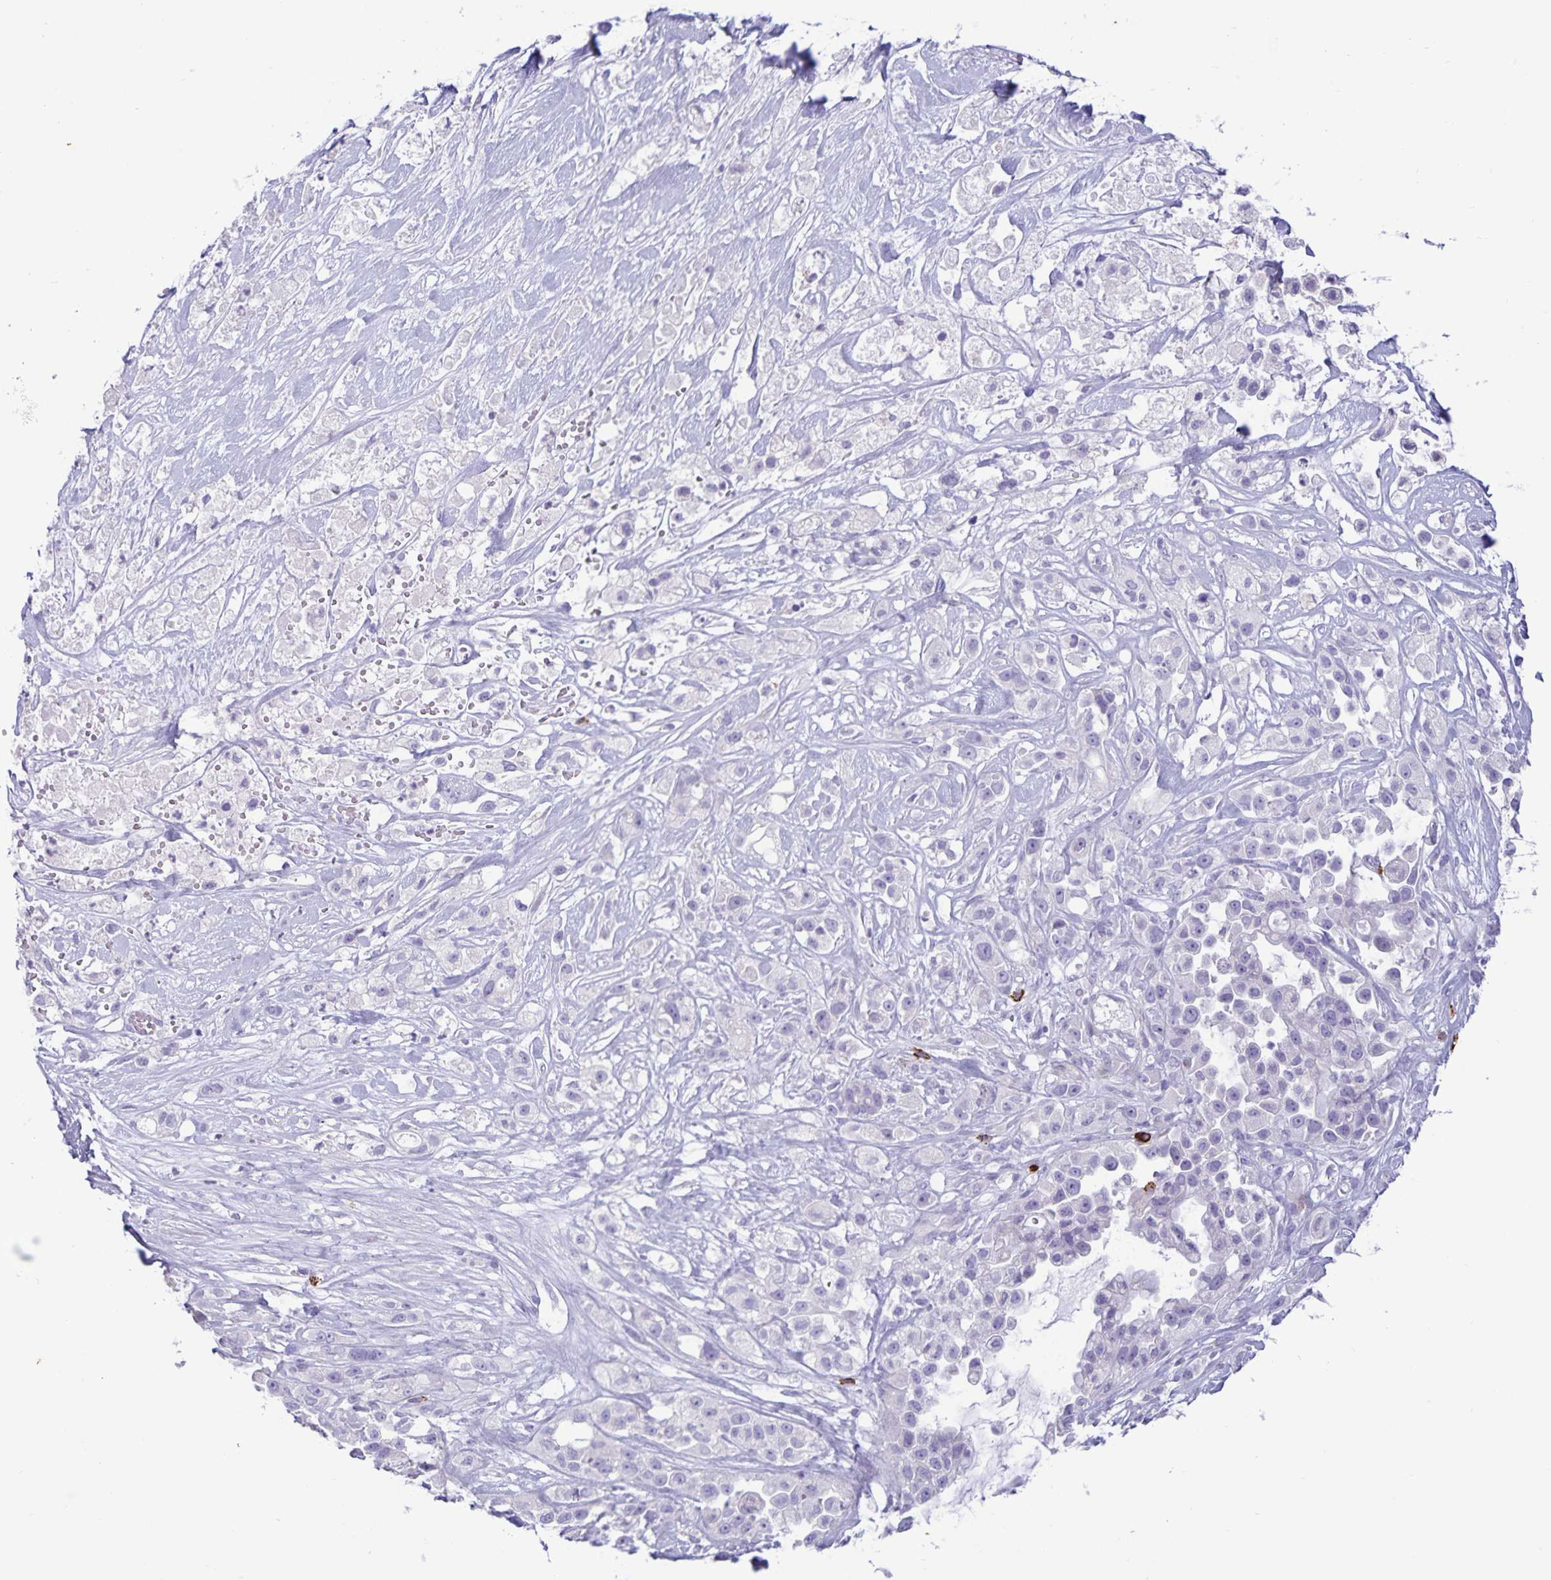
{"staining": {"intensity": "negative", "quantity": "none", "location": "none"}, "tissue": "pancreatic cancer", "cell_type": "Tumor cells", "image_type": "cancer", "snomed": [{"axis": "morphology", "description": "Adenocarcinoma, NOS"}, {"axis": "topography", "description": "Pancreas"}], "caption": "An IHC photomicrograph of pancreatic cancer (adenocarcinoma) is shown. There is no staining in tumor cells of pancreatic cancer (adenocarcinoma). The staining is performed using DAB (3,3'-diaminobenzidine) brown chromogen with nuclei counter-stained in using hematoxylin.", "gene": "IBTK", "patient": {"sex": "male", "age": 44}}